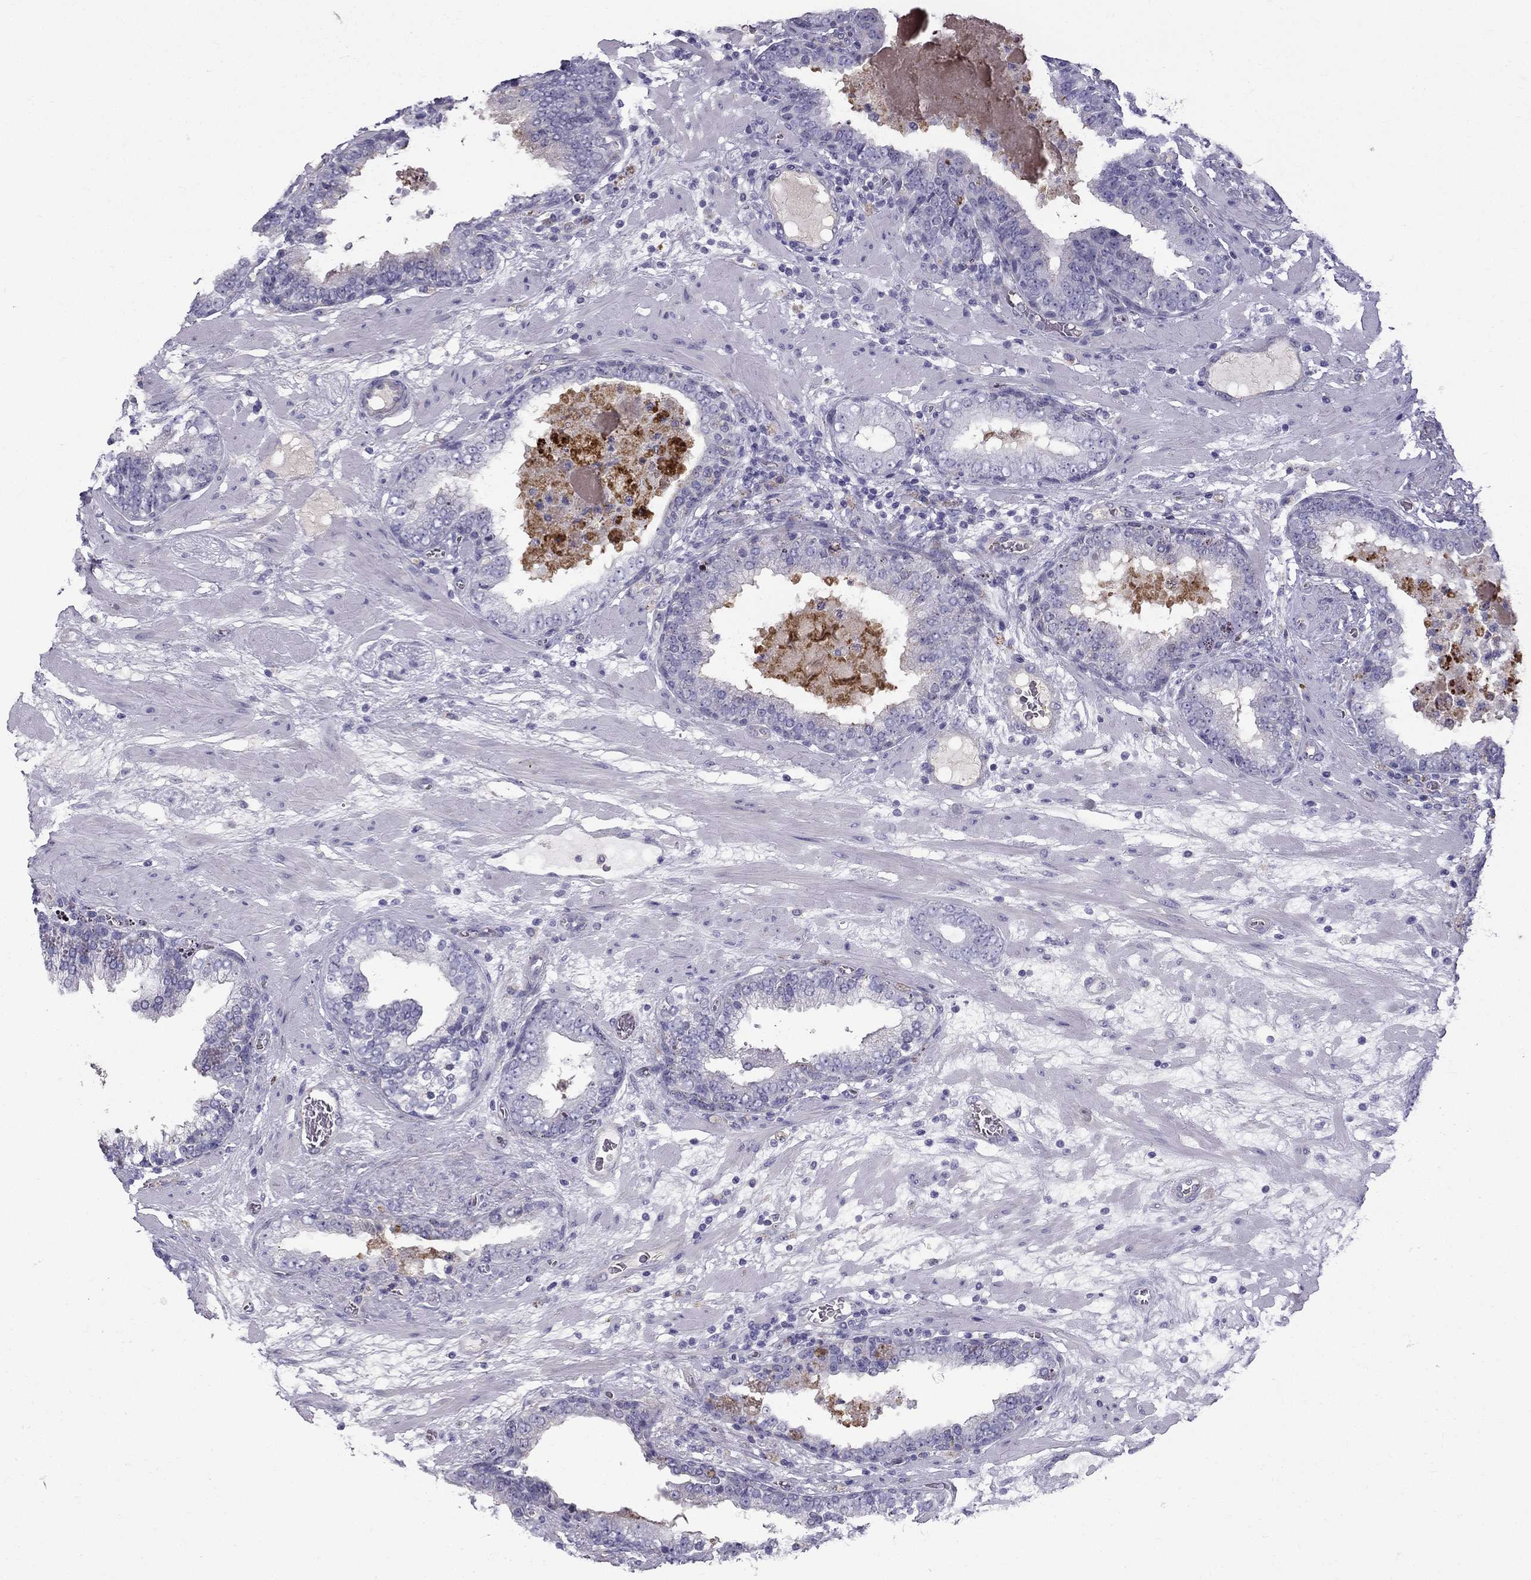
{"staining": {"intensity": "negative", "quantity": "none", "location": "none"}, "tissue": "prostate cancer", "cell_type": "Tumor cells", "image_type": "cancer", "snomed": [{"axis": "morphology", "description": "Adenocarcinoma, Low grade"}, {"axis": "topography", "description": "Prostate"}], "caption": "An image of prostate cancer stained for a protein displays no brown staining in tumor cells.", "gene": "STOML3", "patient": {"sex": "male", "age": 60}}